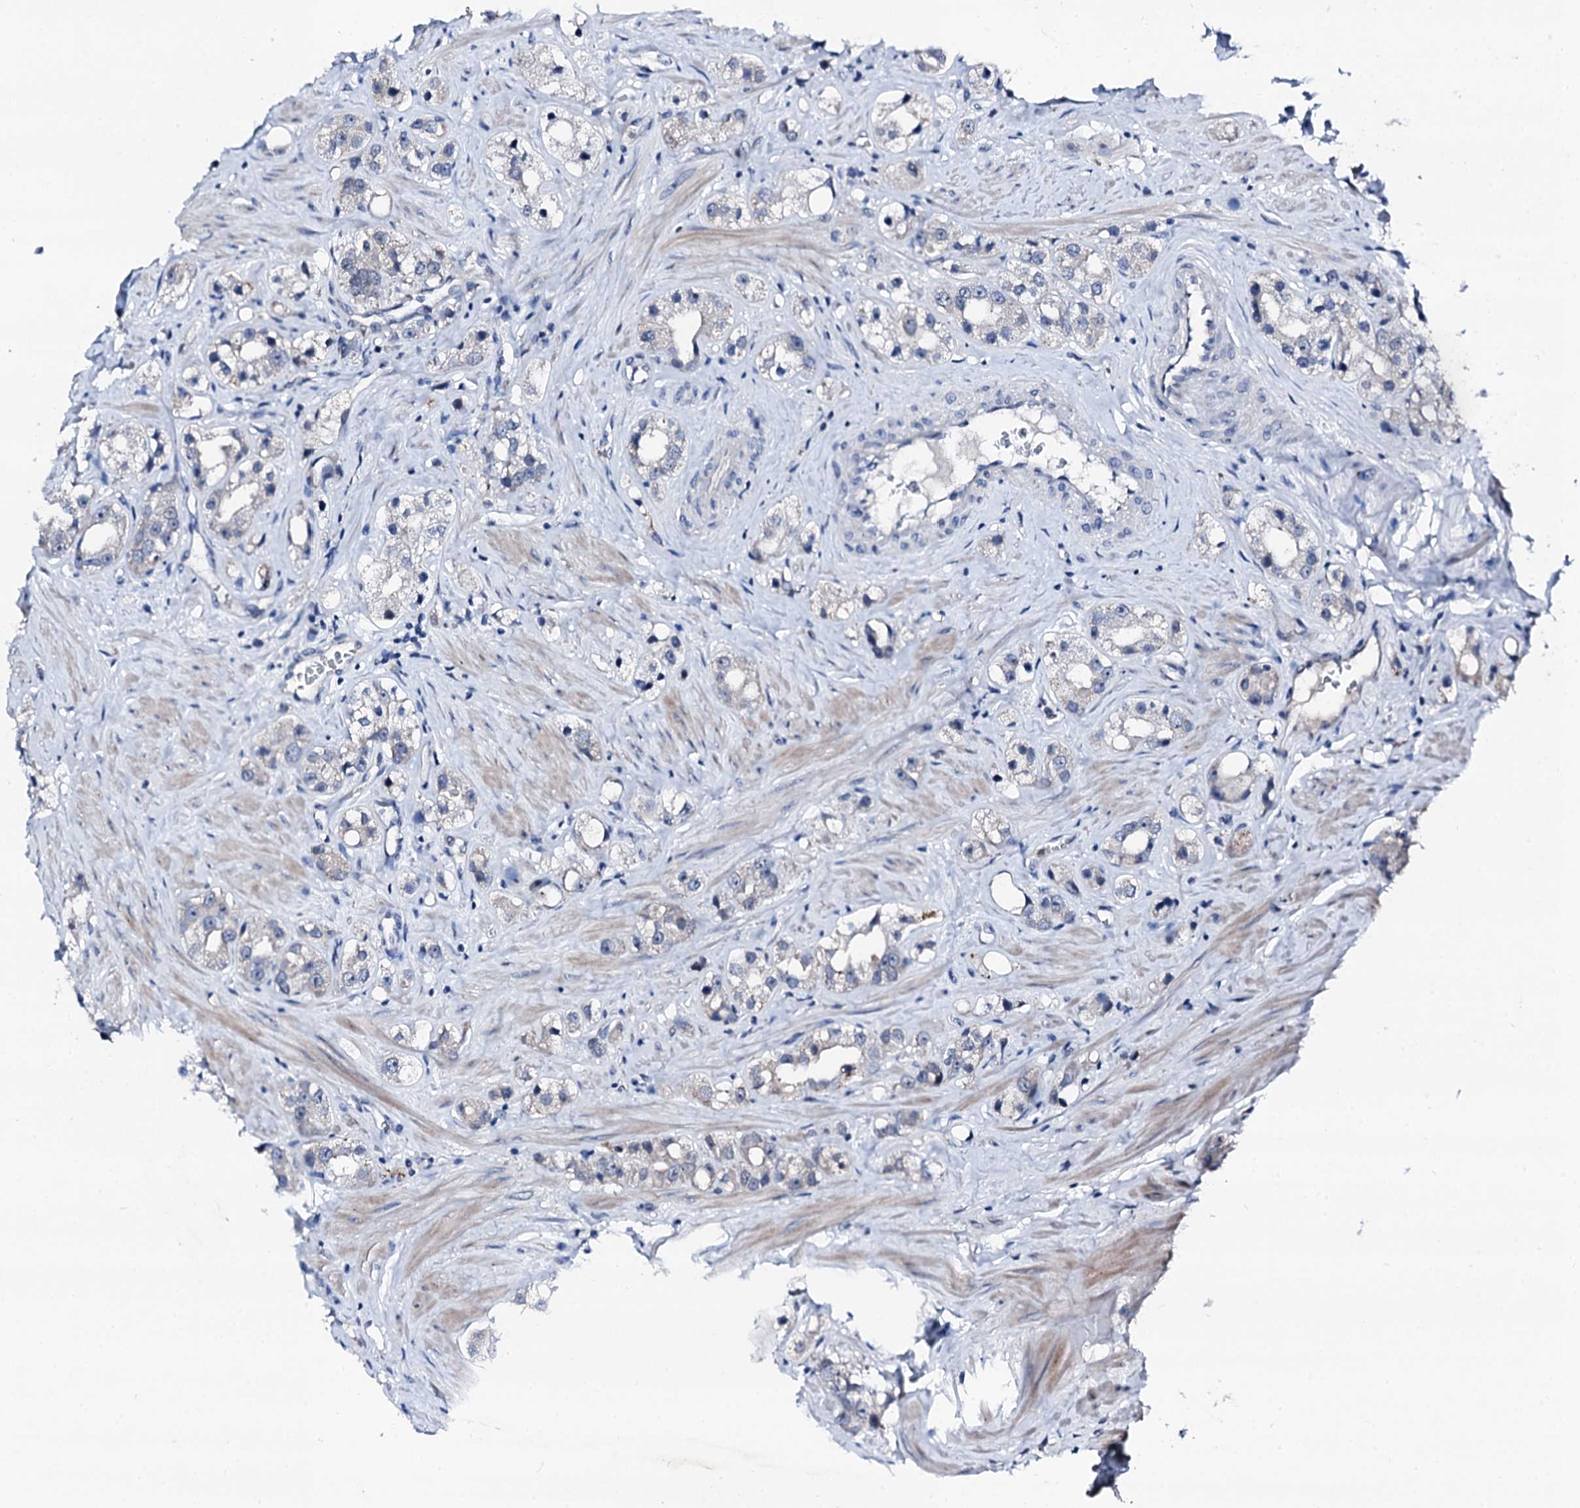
{"staining": {"intensity": "negative", "quantity": "none", "location": "none"}, "tissue": "prostate cancer", "cell_type": "Tumor cells", "image_type": "cancer", "snomed": [{"axis": "morphology", "description": "Adenocarcinoma, NOS"}, {"axis": "topography", "description": "Prostate"}], "caption": "A micrograph of human adenocarcinoma (prostate) is negative for staining in tumor cells.", "gene": "TRAFD1", "patient": {"sex": "male", "age": 79}}